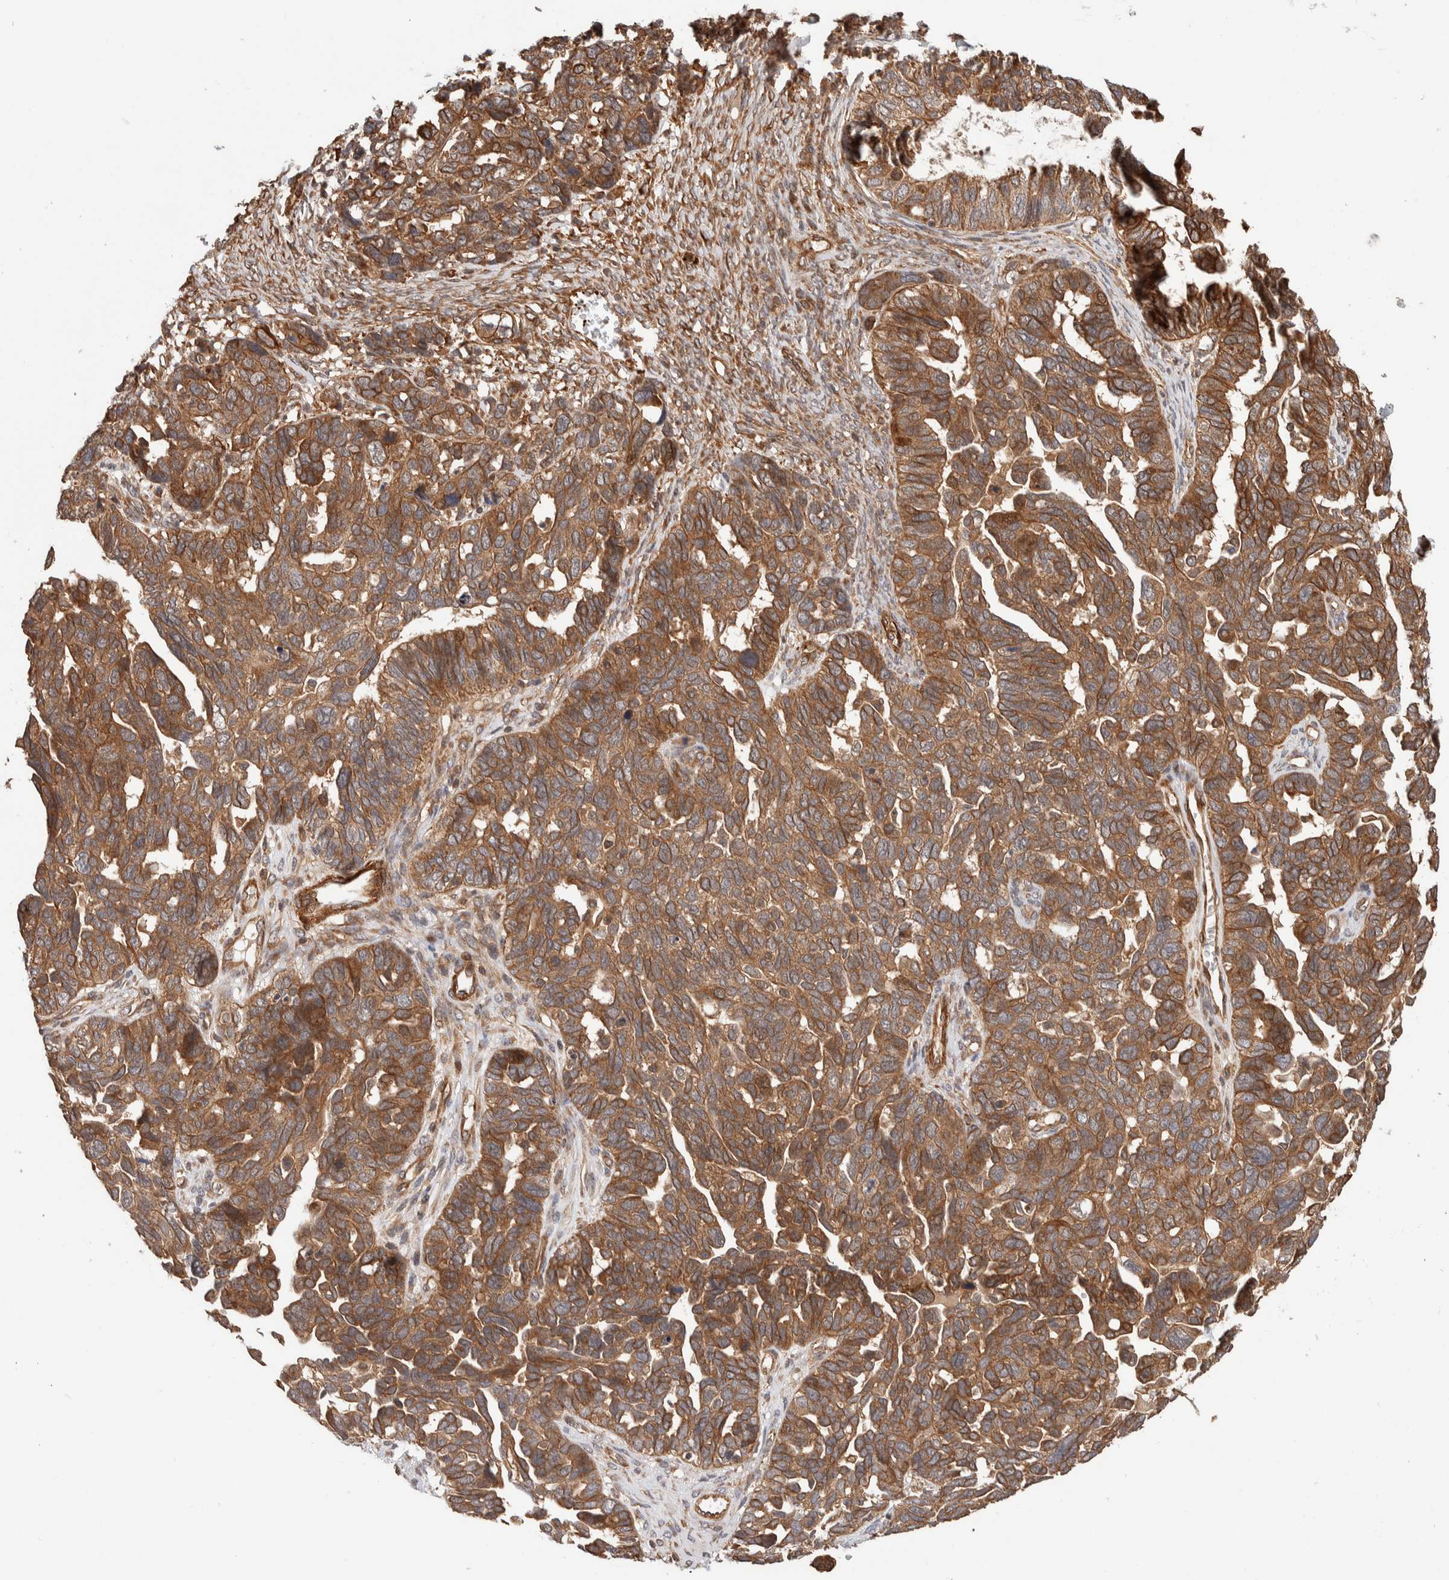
{"staining": {"intensity": "moderate", "quantity": ">75%", "location": "cytoplasmic/membranous"}, "tissue": "ovarian cancer", "cell_type": "Tumor cells", "image_type": "cancer", "snomed": [{"axis": "morphology", "description": "Cystadenocarcinoma, serous, NOS"}, {"axis": "topography", "description": "Ovary"}], "caption": "Ovarian serous cystadenocarcinoma stained for a protein reveals moderate cytoplasmic/membranous positivity in tumor cells. The staining was performed using DAB to visualize the protein expression in brown, while the nuclei were stained in blue with hematoxylin (Magnification: 20x).", "gene": "SYNRG", "patient": {"sex": "female", "age": 79}}